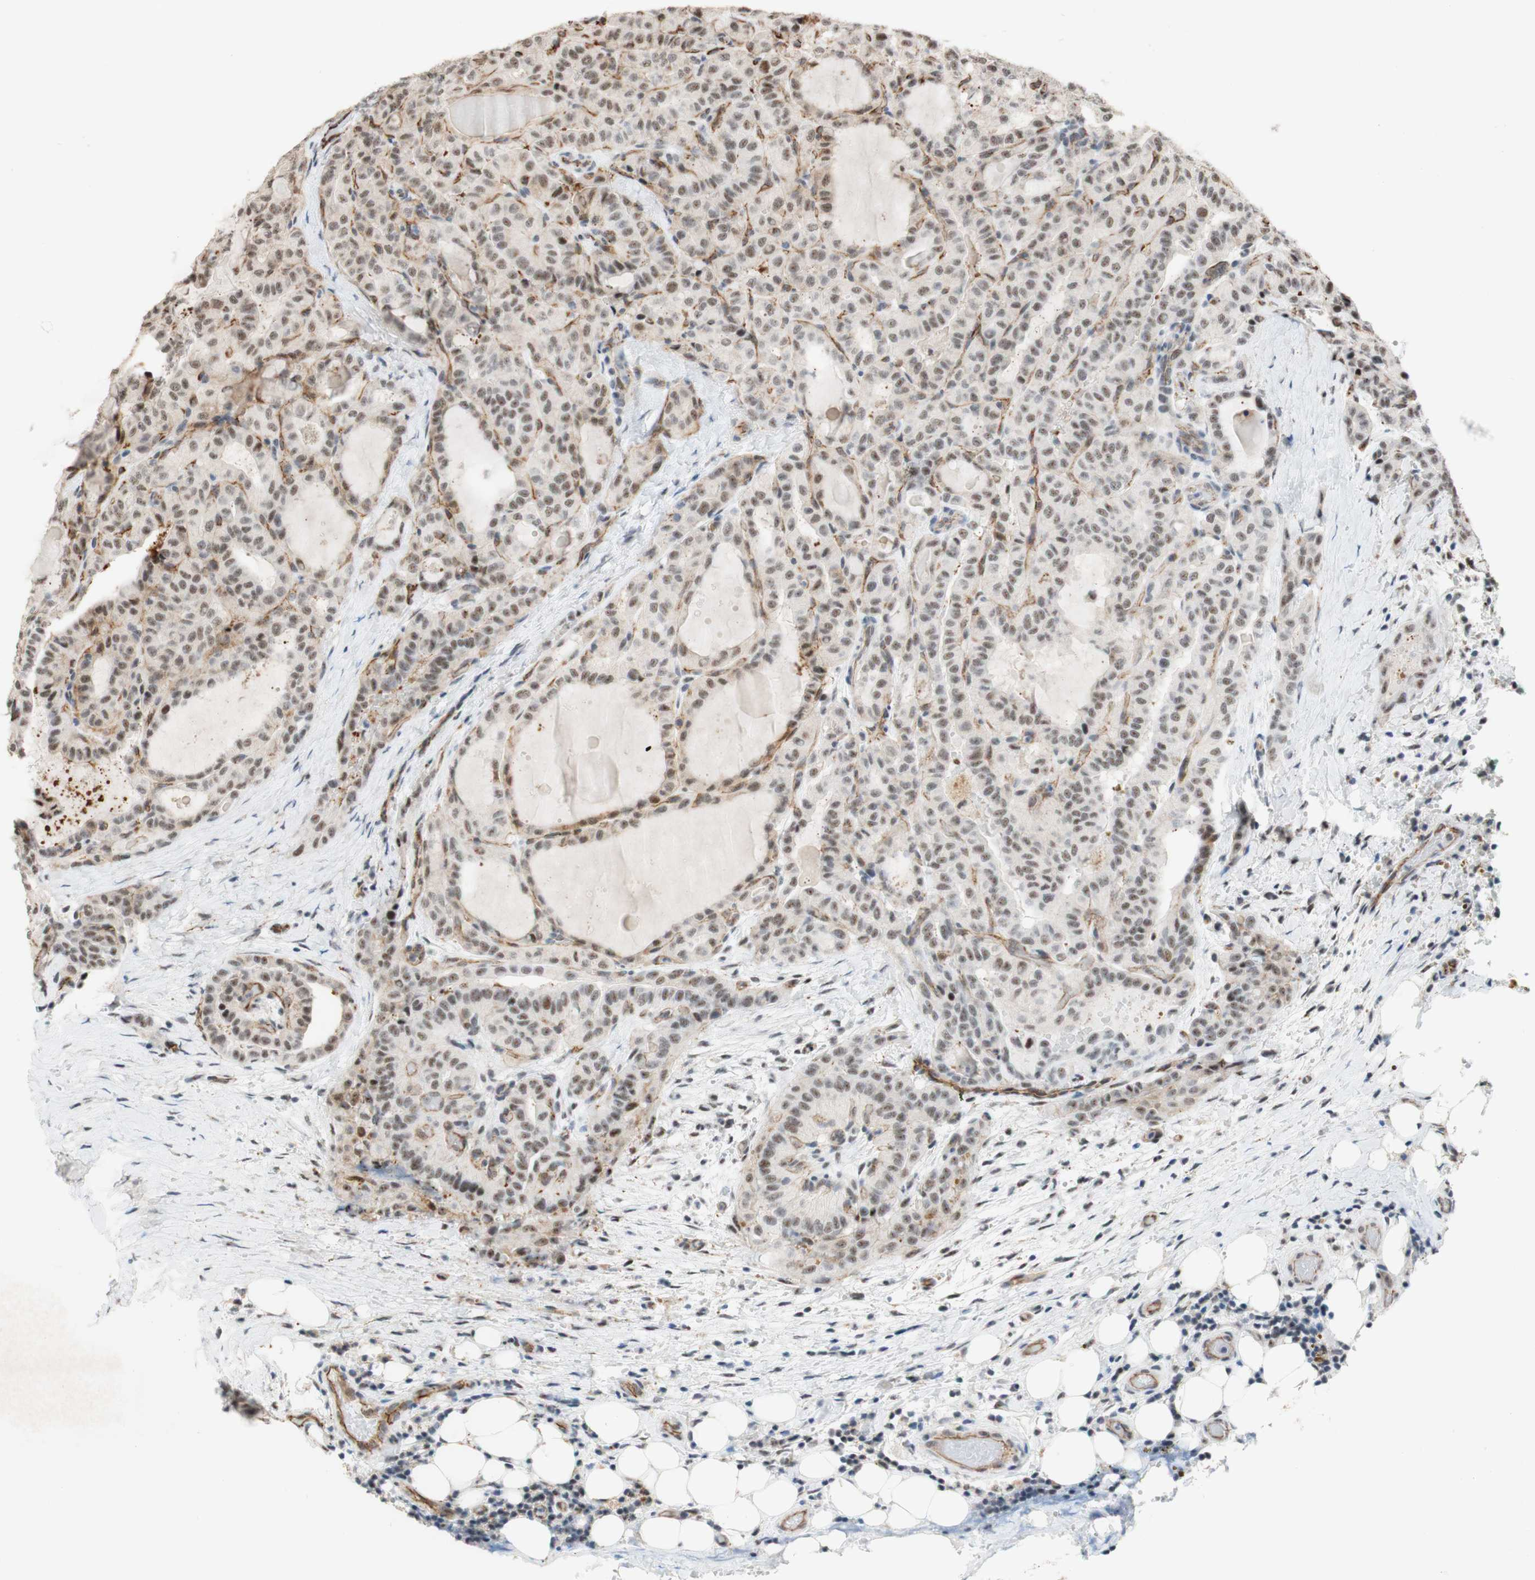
{"staining": {"intensity": "weak", "quantity": "25%-75%", "location": "nuclear"}, "tissue": "thyroid cancer", "cell_type": "Tumor cells", "image_type": "cancer", "snomed": [{"axis": "morphology", "description": "Papillary adenocarcinoma, NOS"}, {"axis": "topography", "description": "Thyroid gland"}], "caption": "Protein positivity by immunohistochemistry reveals weak nuclear positivity in approximately 25%-75% of tumor cells in thyroid cancer. Using DAB (brown) and hematoxylin (blue) stains, captured at high magnification using brightfield microscopy.", "gene": "SAP18", "patient": {"sex": "male", "age": 77}}